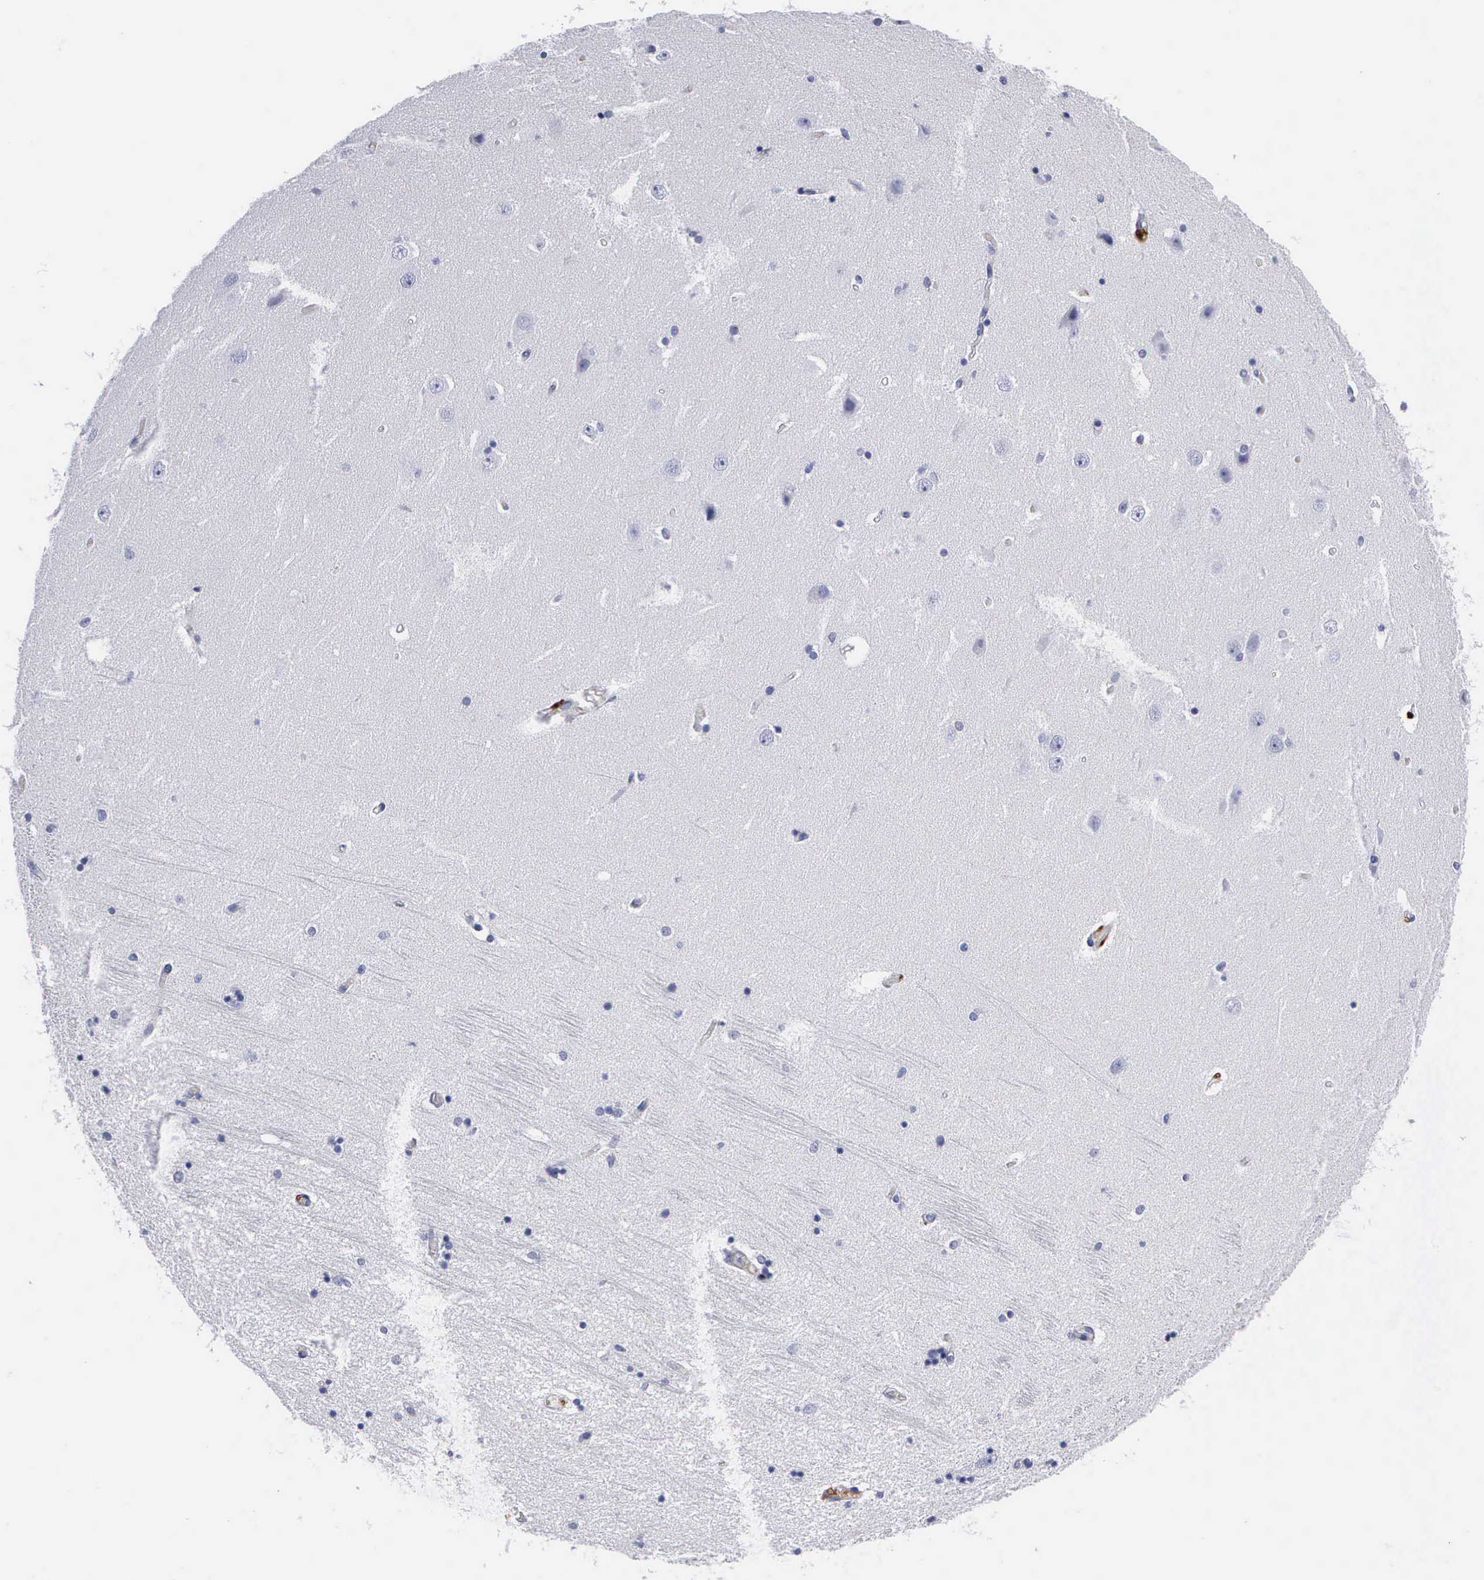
{"staining": {"intensity": "negative", "quantity": "none", "location": "none"}, "tissue": "hippocampus", "cell_type": "Glial cells", "image_type": "normal", "snomed": [{"axis": "morphology", "description": "Normal tissue, NOS"}, {"axis": "topography", "description": "Hippocampus"}], "caption": "High power microscopy histopathology image of an IHC photomicrograph of benign hippocampus, revealing no significant positivity in glial cells.", "gene": "CTSH", "patient": {"sex": "female", "age": 54}}